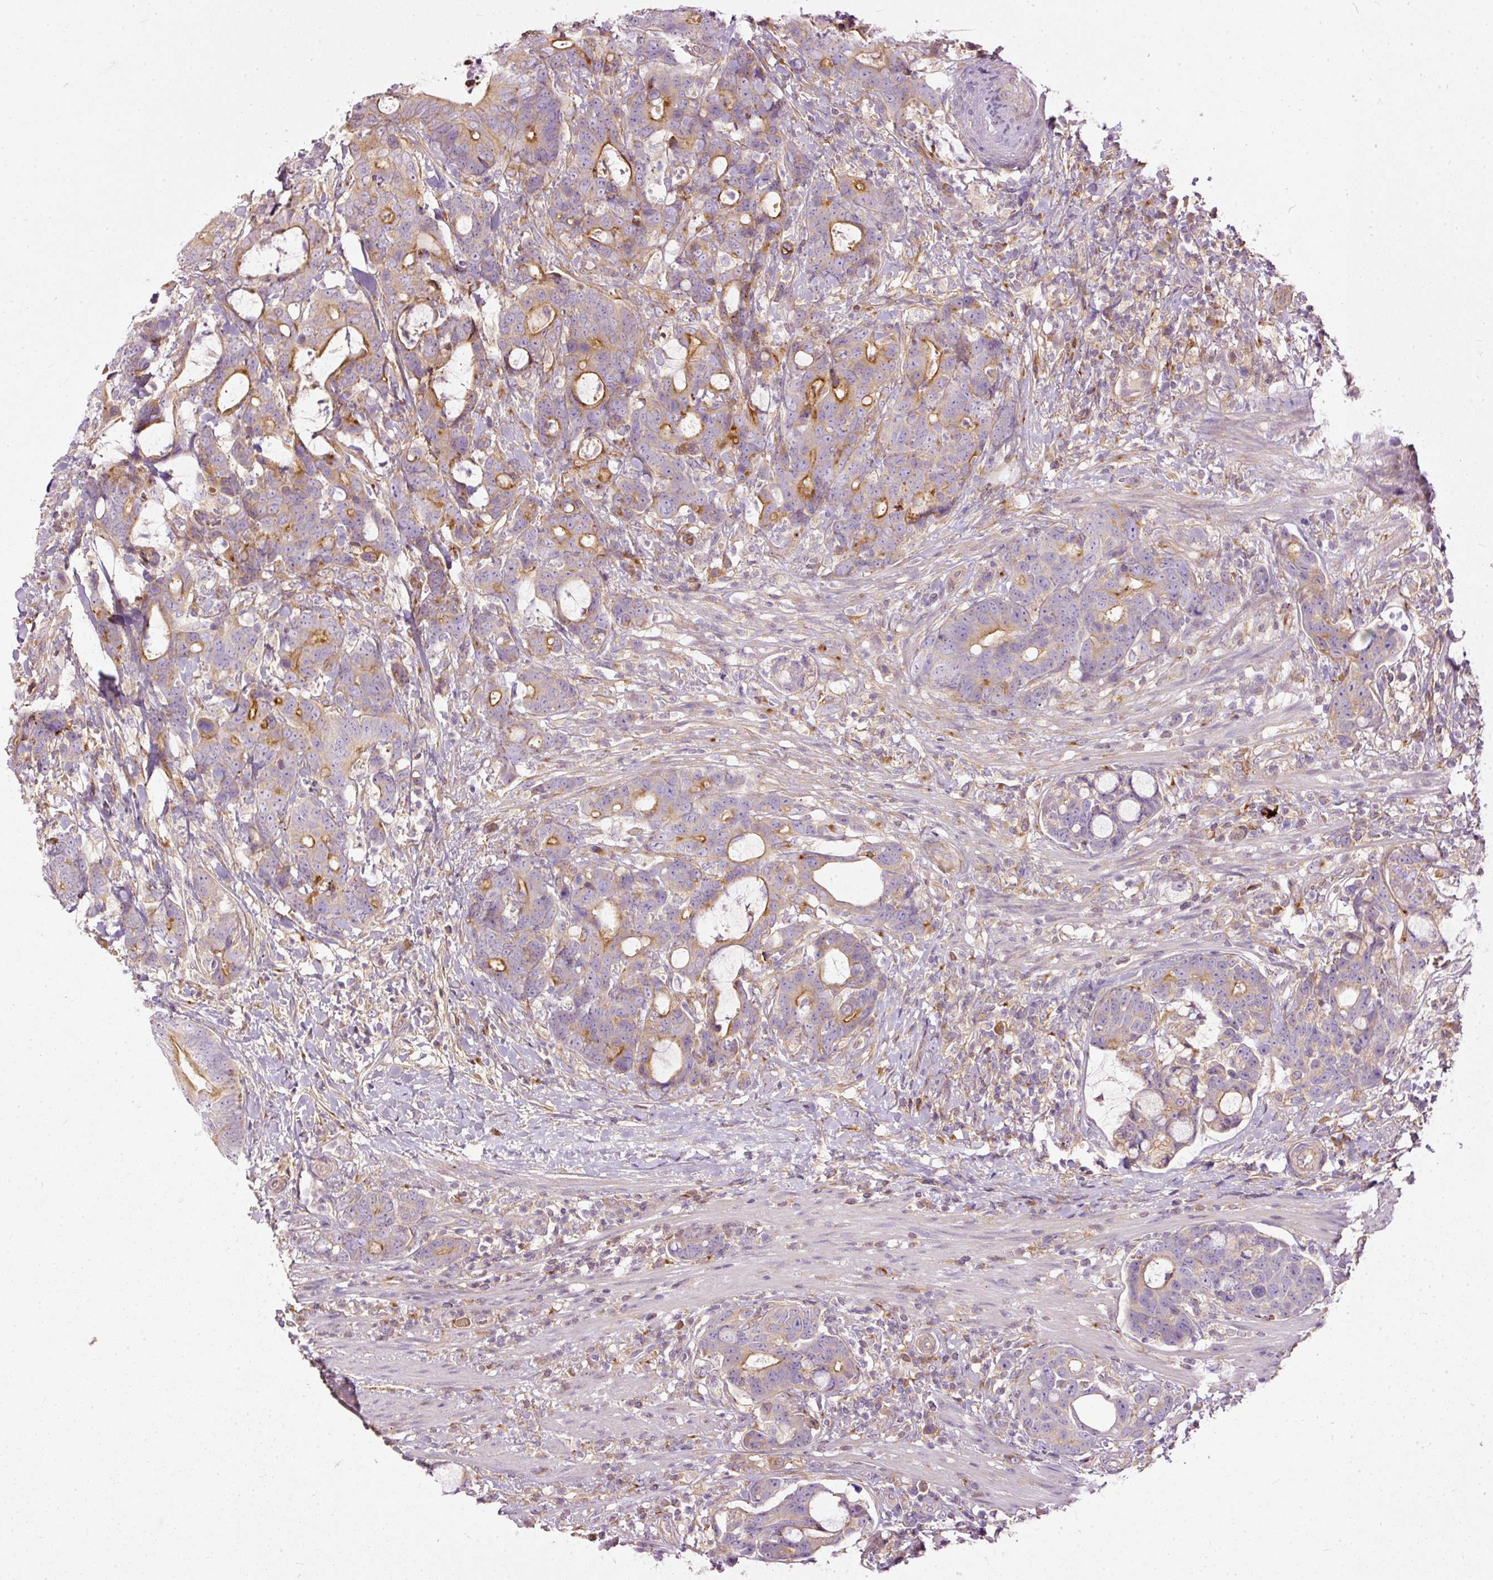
{"staining": {"intensity": "moderate", "quantity": "25%-75%", "location": "cytoplasmic/membranous"}, "tissue": "colorectal cancer", "cell_type": "Tumor cells", "image_type": "cancer", "snomed": [{"axis": "morphology", "description": "Adenocarcinoma, NOS"}, {"axis": "topography", "description": "Colon"}], "caption": "Moderate cytoplasmic/membranous protein positivity is present in approximately 25%-75% of tumor cells in colorectal cancer (adenocarcinoma).", "gene": "PAQR9", "patient": {"sex": "female", "age": 82}}